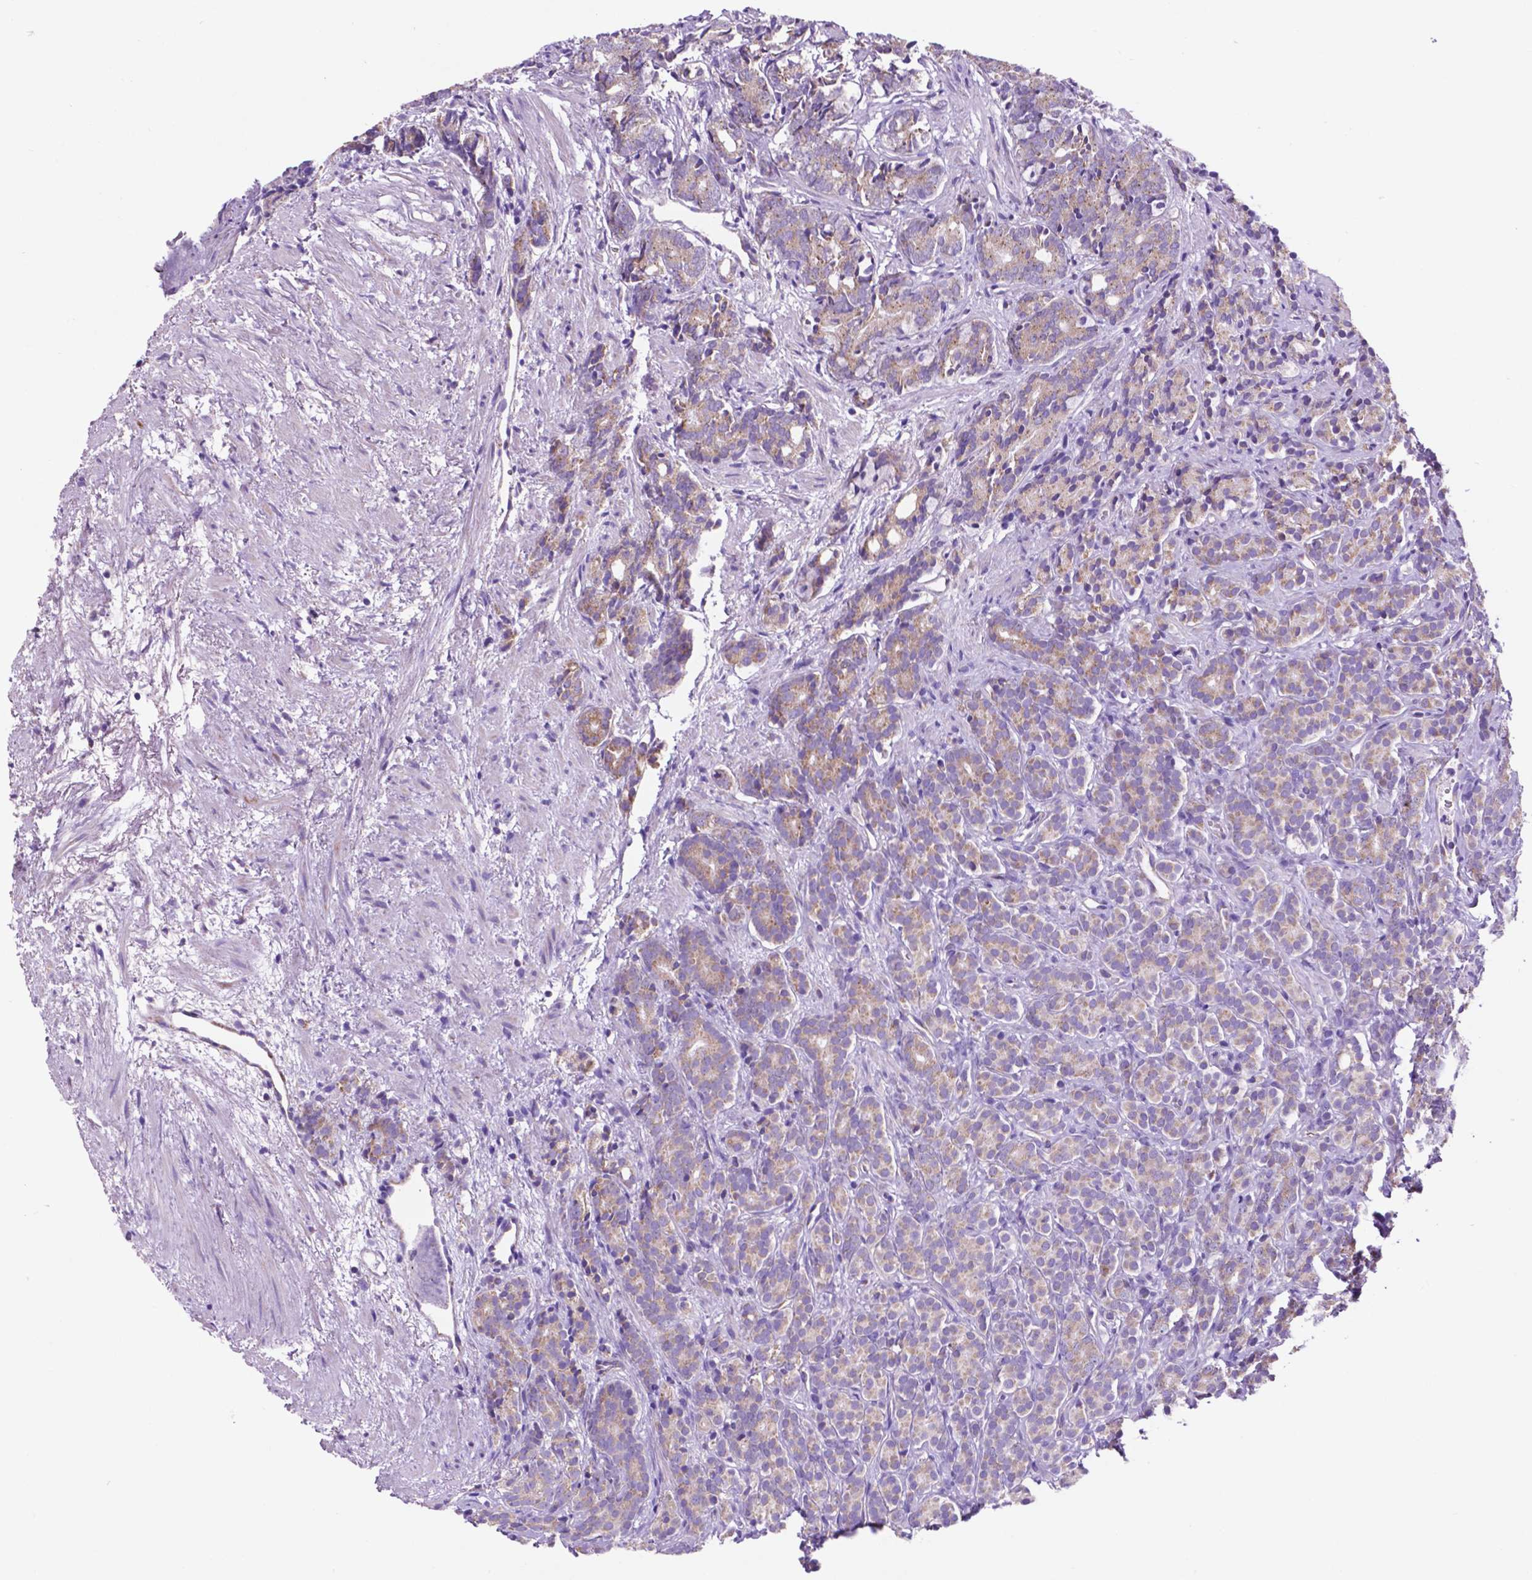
{"staining": {"intensity": "weak", "quantity": "<25%", "location": "cytoplasmic/membranous"}, "tissue": "prostate cancer", "cell_type": "Tumor cells", "image_type": "cancer", "snomed": [{"axis": "morphology", "description": "Adenocarcinoma, High grade"}, {"axis": "topography", "description": "Prostate"}], "caption": "Tumor cells show no significant staining in high-grade adenocarcinoma (prostate).", "gene": "TMEM121B", "patient": {"sex": "male", "age": 84}}